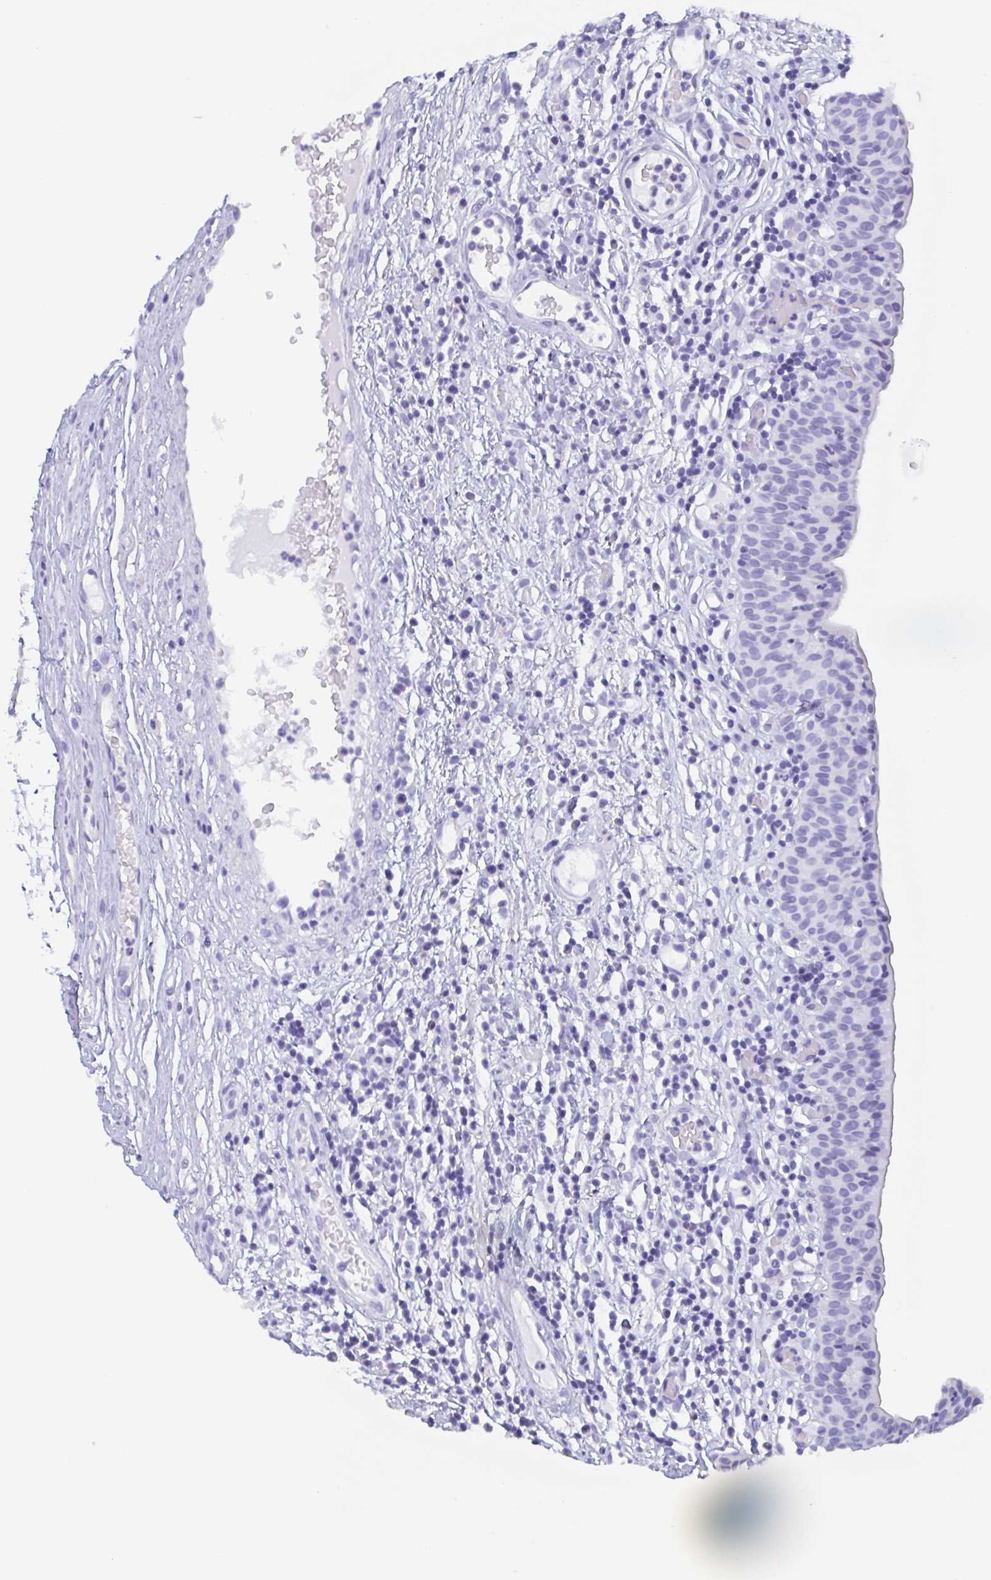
{"staining": {"intensity": "negative", "quantity": "none", "location": "none"}, "tissue": "urinary bladder", "cell_type": "Urothelial cells", "image_type": "normal", "snomed": [{"axis": "morphology", "description": "Normal tissue, NOS"}, {"axis": "morphology", "description": "Inflammation, NOS"}, {"axis": "topography", "description": "Urinary bladder"}], "caption": "The micrograph shows no significant staining in urothelial cells of urinary bladder. (Brightfield microscopy of DAB (3,3'-diaminobenzidine) immunohistochemistry (IHC) at high magnification).", "gene": "AGFG2", "patient": {"sex": "male", "age": 57}}